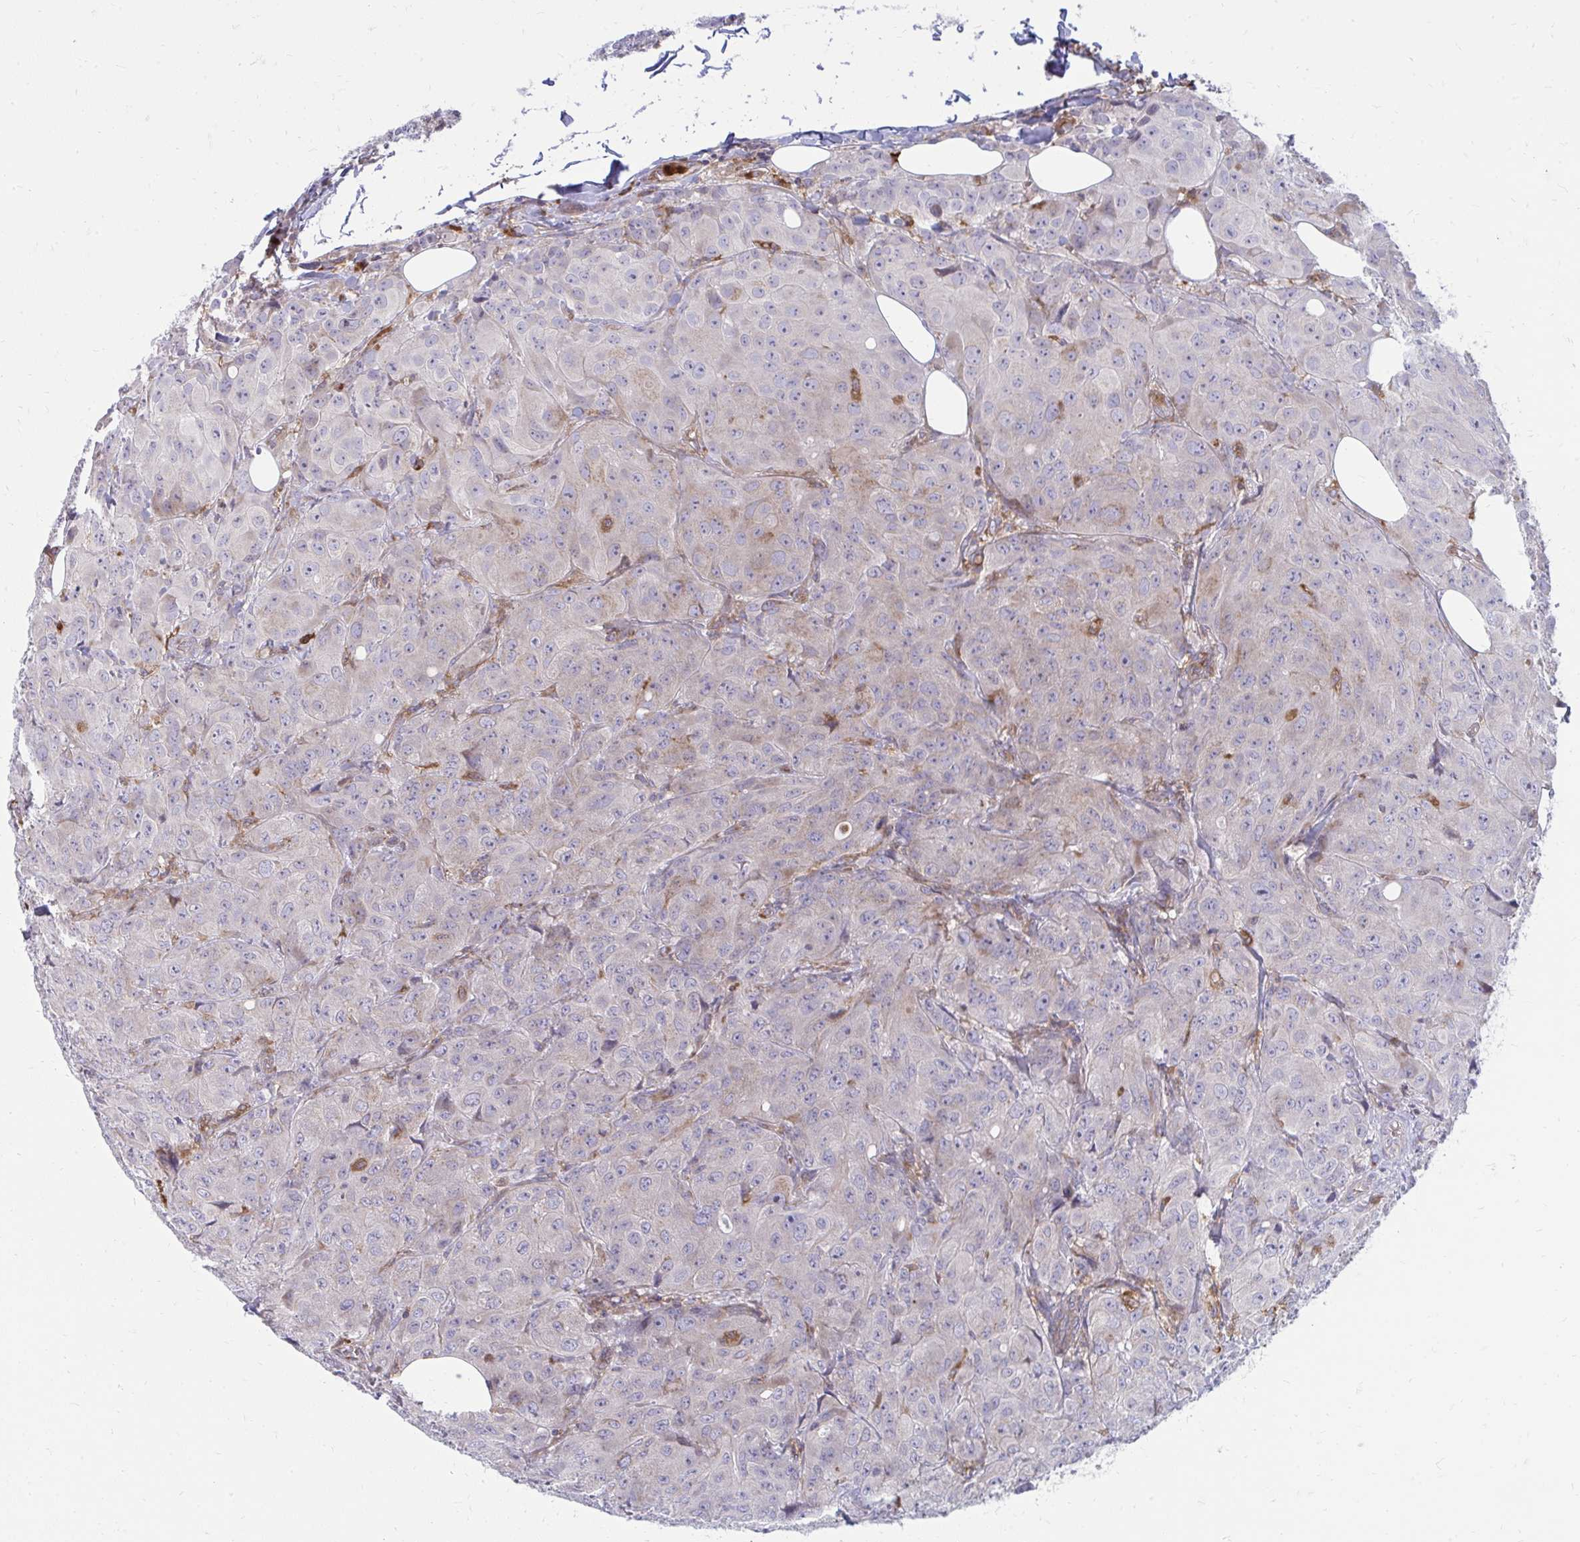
{"staining": {"intensity": "negative", "quantity": "none", "location": "none"}, "tissue": "breast cancer", "cell_type": "Tumor cells", "image_type": "cancer", "snomed": [{"axis": "morphology", "description": "Duct carcinoma"}, {"axis": "topography", "description": "Breast"}], "caption": "Immunohistochemistry photomicrograph of human breast invasive ductal carcinoma stained for a protein (brown), which shows no positivity in tumor cells.", "gene": "ASAP1", "patient": {"sex": "female", "age": 43}}